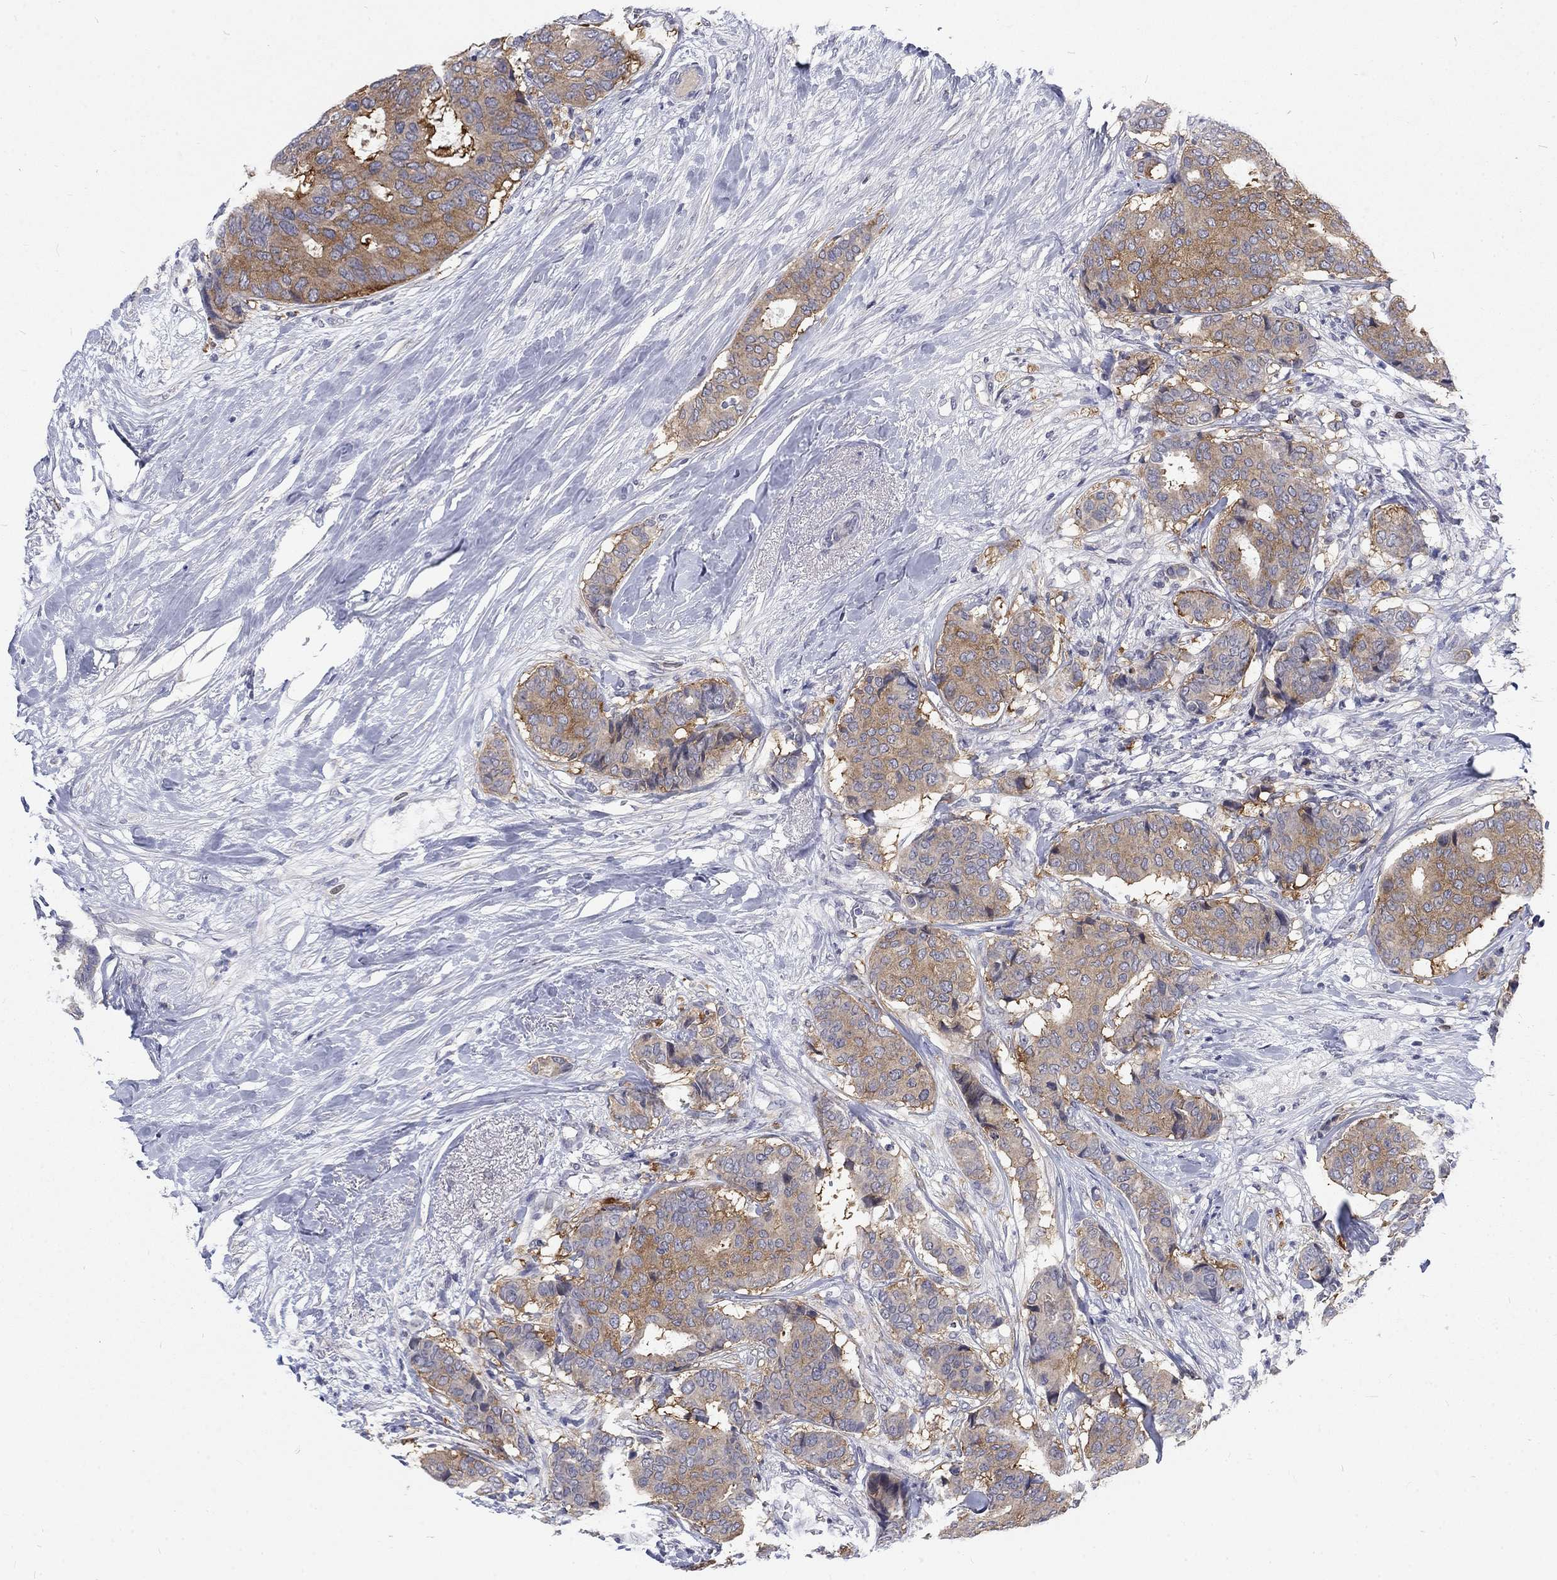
{"staining": {"intensity": "moderate", "quantity": "25%-75%", "location": "cytoplasmic/membranous"}, "tissue": "breast cancer", "cell_type": "Tumor cells", "image_type": "cancer", "snomed": [{"axis": "morphology", "description": "Duct carcinoma"}, {"axis": "topography", "description": "Breast"}], "caption": "Immunohistochemical staining of human breast cancer (invasive ductal carcinoma) demonstrates medium levels of moderate cytoplasmic/membranous expression in about 25%-75% of tumor cells. (IHC, brightfield microscopy, high magnification).", "gene": "PHKA1", "patient": {"sex": "female", "age": 75}}